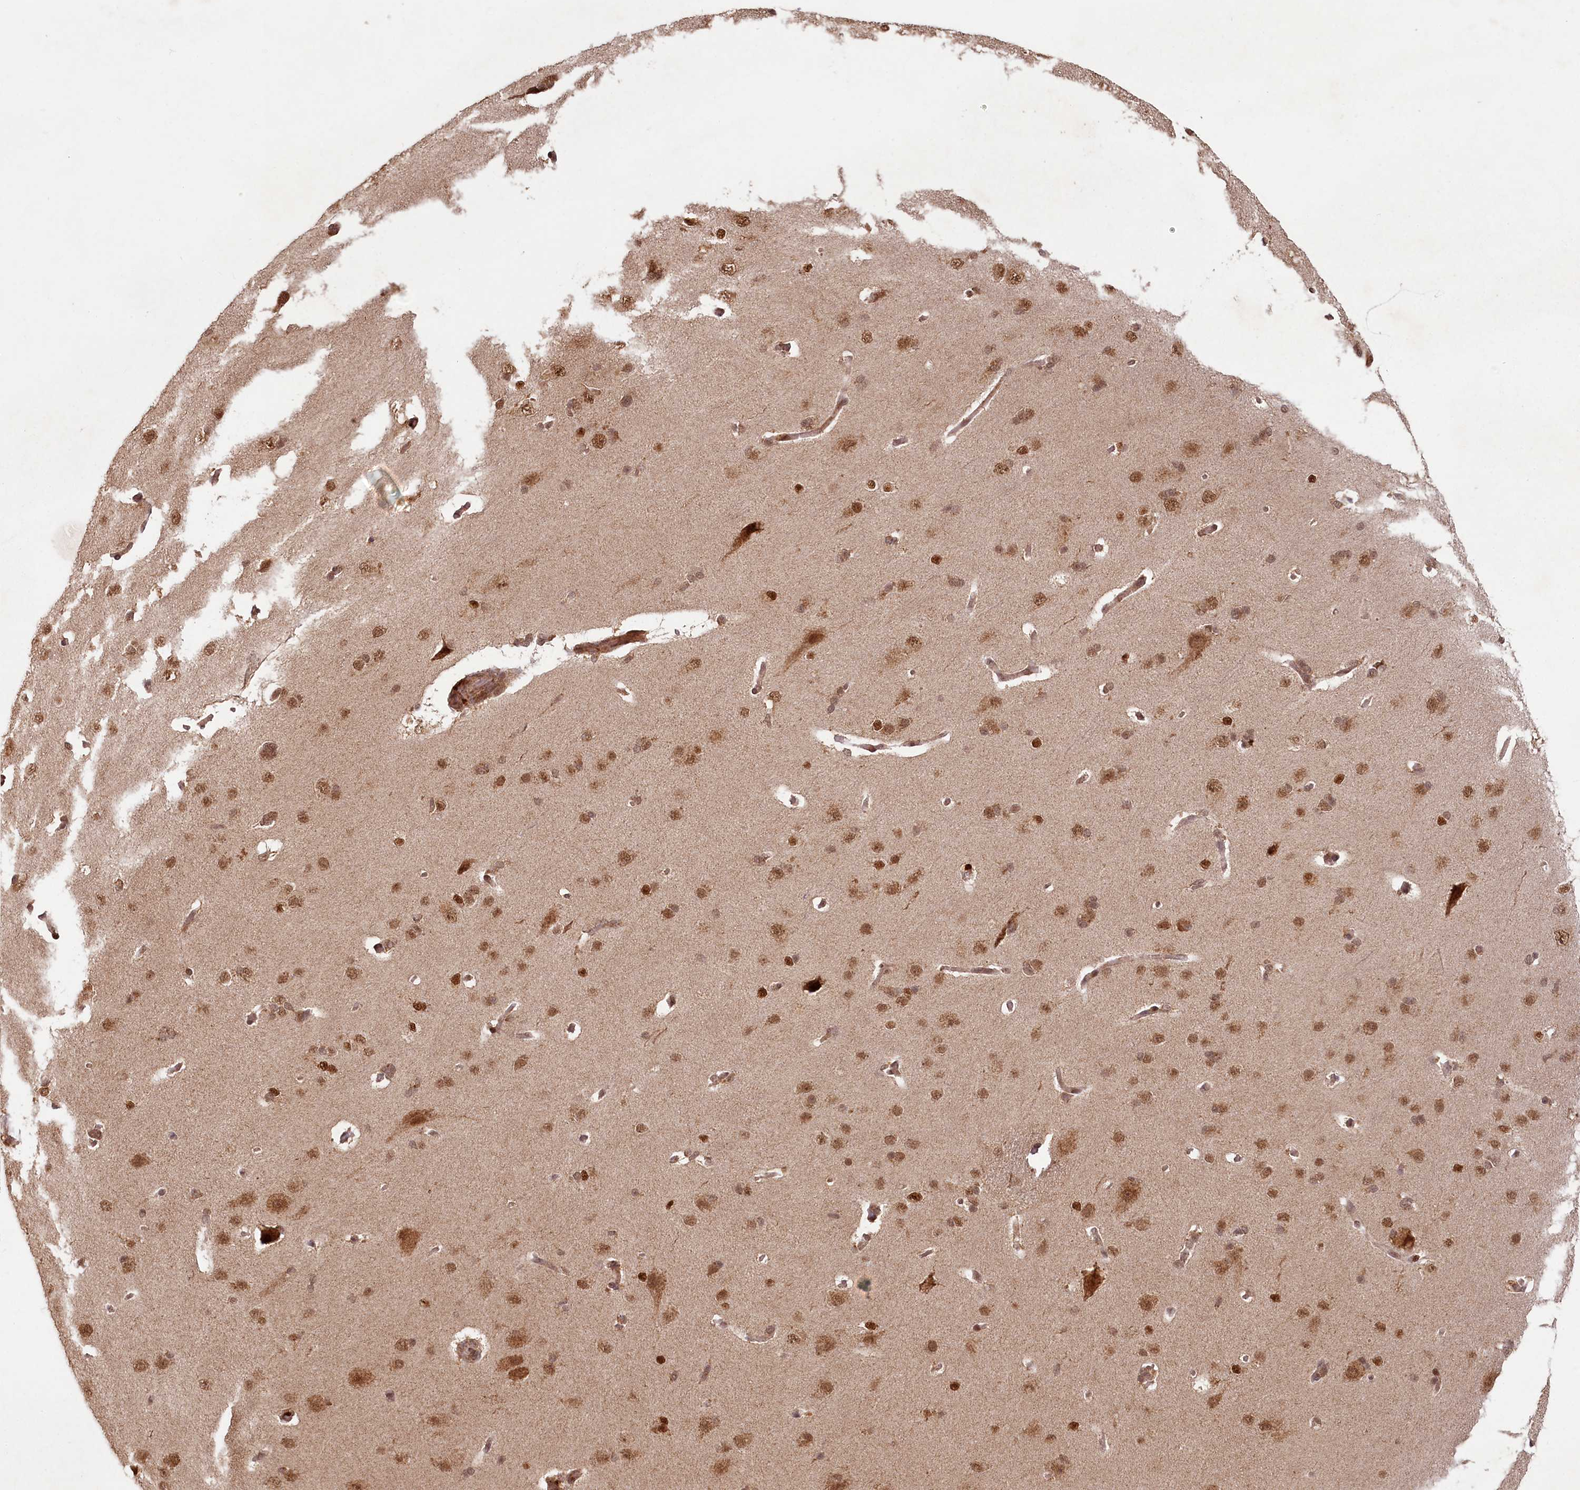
{"staining": {"intensity": "moderate", "quantity": "25%-75%", "location": "cytoplasmic/membranous,nuclear"}, "tissue": "cerebral cortex", "cell_type": "Endothelial cells", "image_type": "normal", "snomed": [{"axis": "morphology", "description": "Normal tissue, NOS"}, {"axis": "topography", "description": "Cerebral cortex"}], "caption": "Human cerebral cortex stained for a protein (brown) reveals moderate cytoplasmic/membranous,nuclear positive positivity in about 25%-75% of endothelial cells.", "gene": "MICU1", "patient": {"sex": "male", "age": 62}}